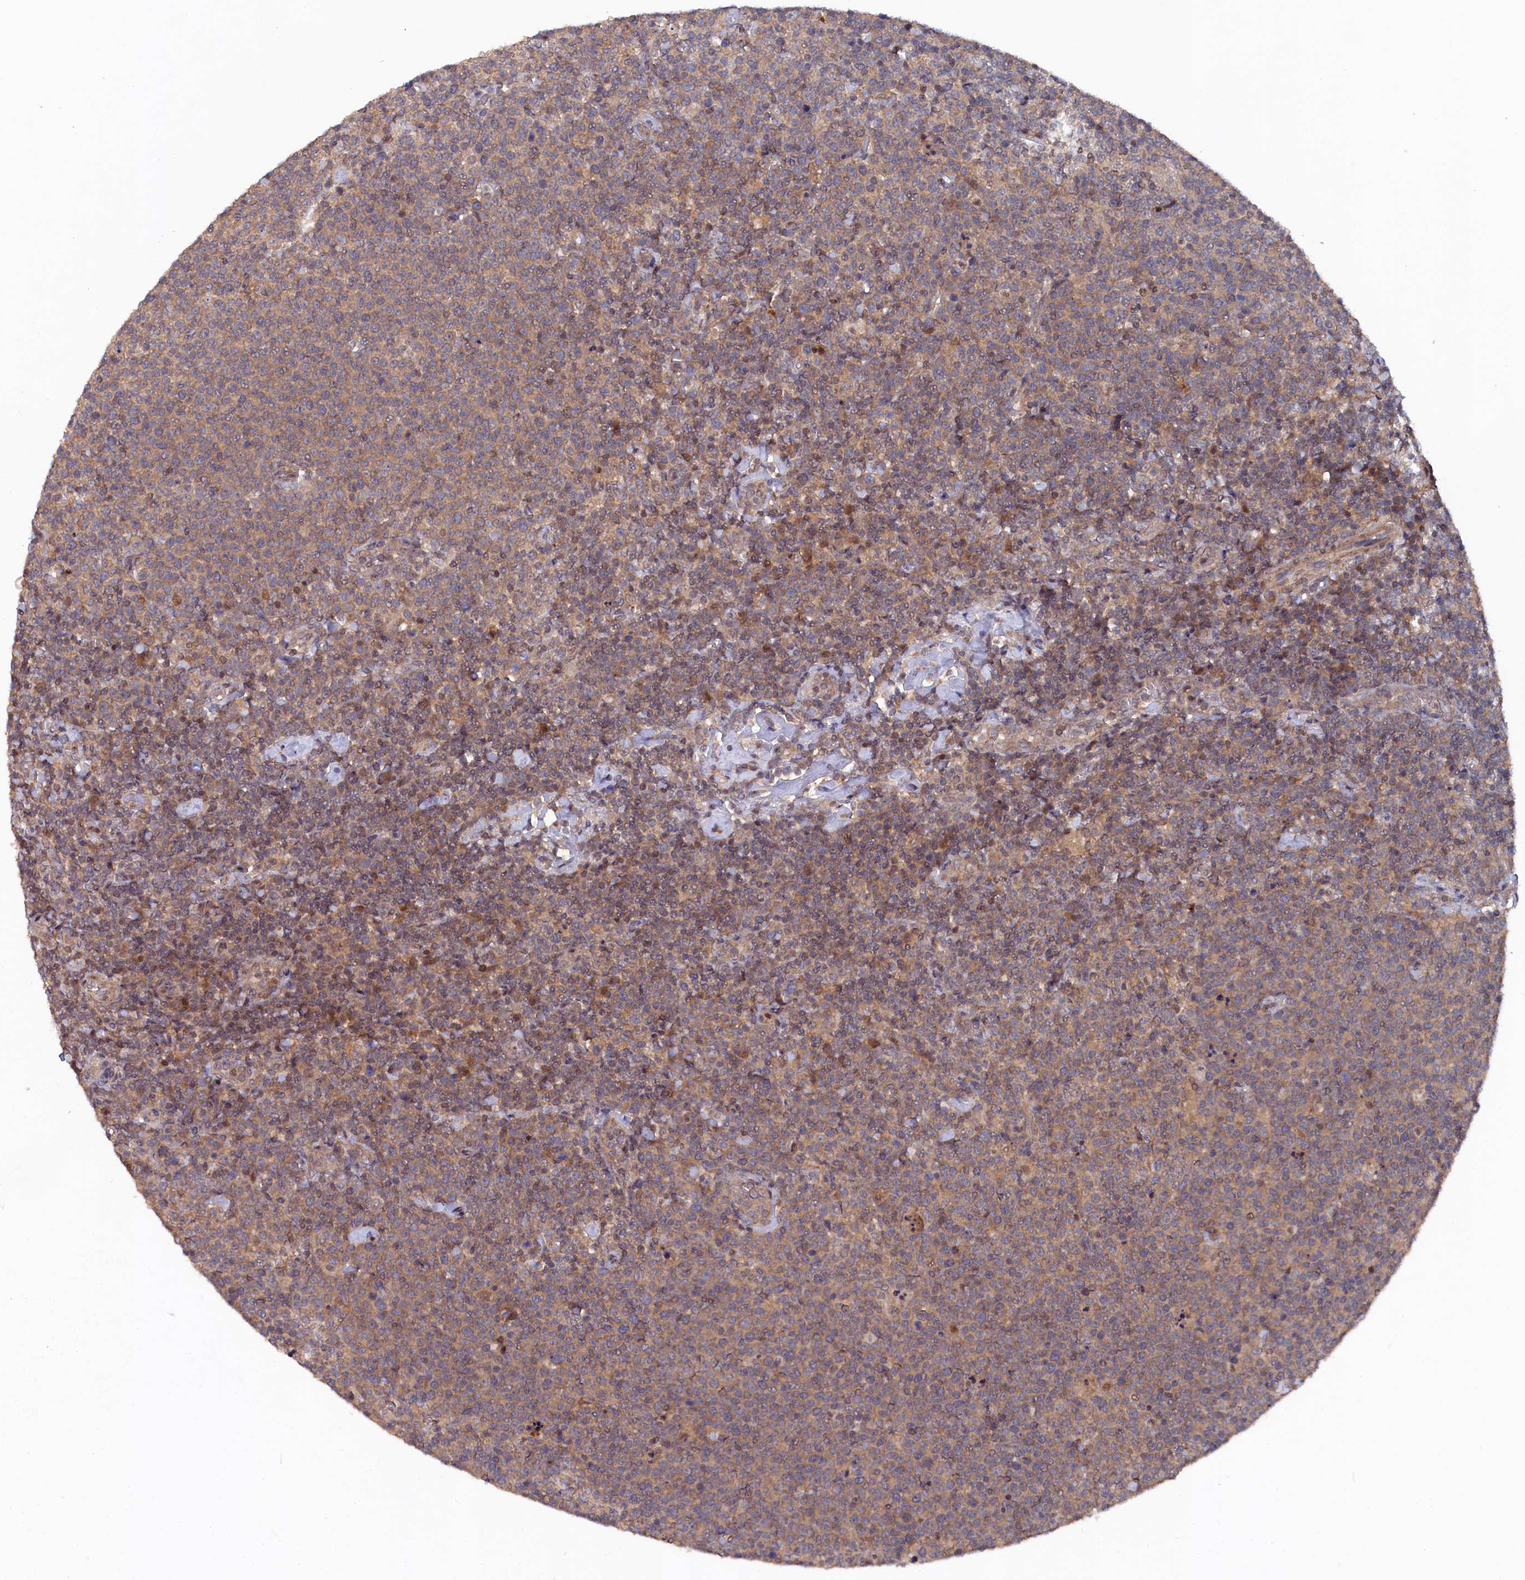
{"staining": {"intensity": "moderate", "quantity": ">75%", "location": "cytoplasmic/membranous"}, "tissue": "lymphoma", "cell_type": "Tumor cells", "image_type": "cancer", "snomed": [{"axis": "morphology", "description": "Malignant lymphoma, non-Hodgkin's type, High grade"}, {"axis": "topography", "description": "Lymph node"}], "caption": "Lymphoma stained with IHC reveals moderate cytoplasmic/membranous expression in about >75% of tumor cells.", "gene": "TMC5", "patient": {"sex": "male", "age": 61}}